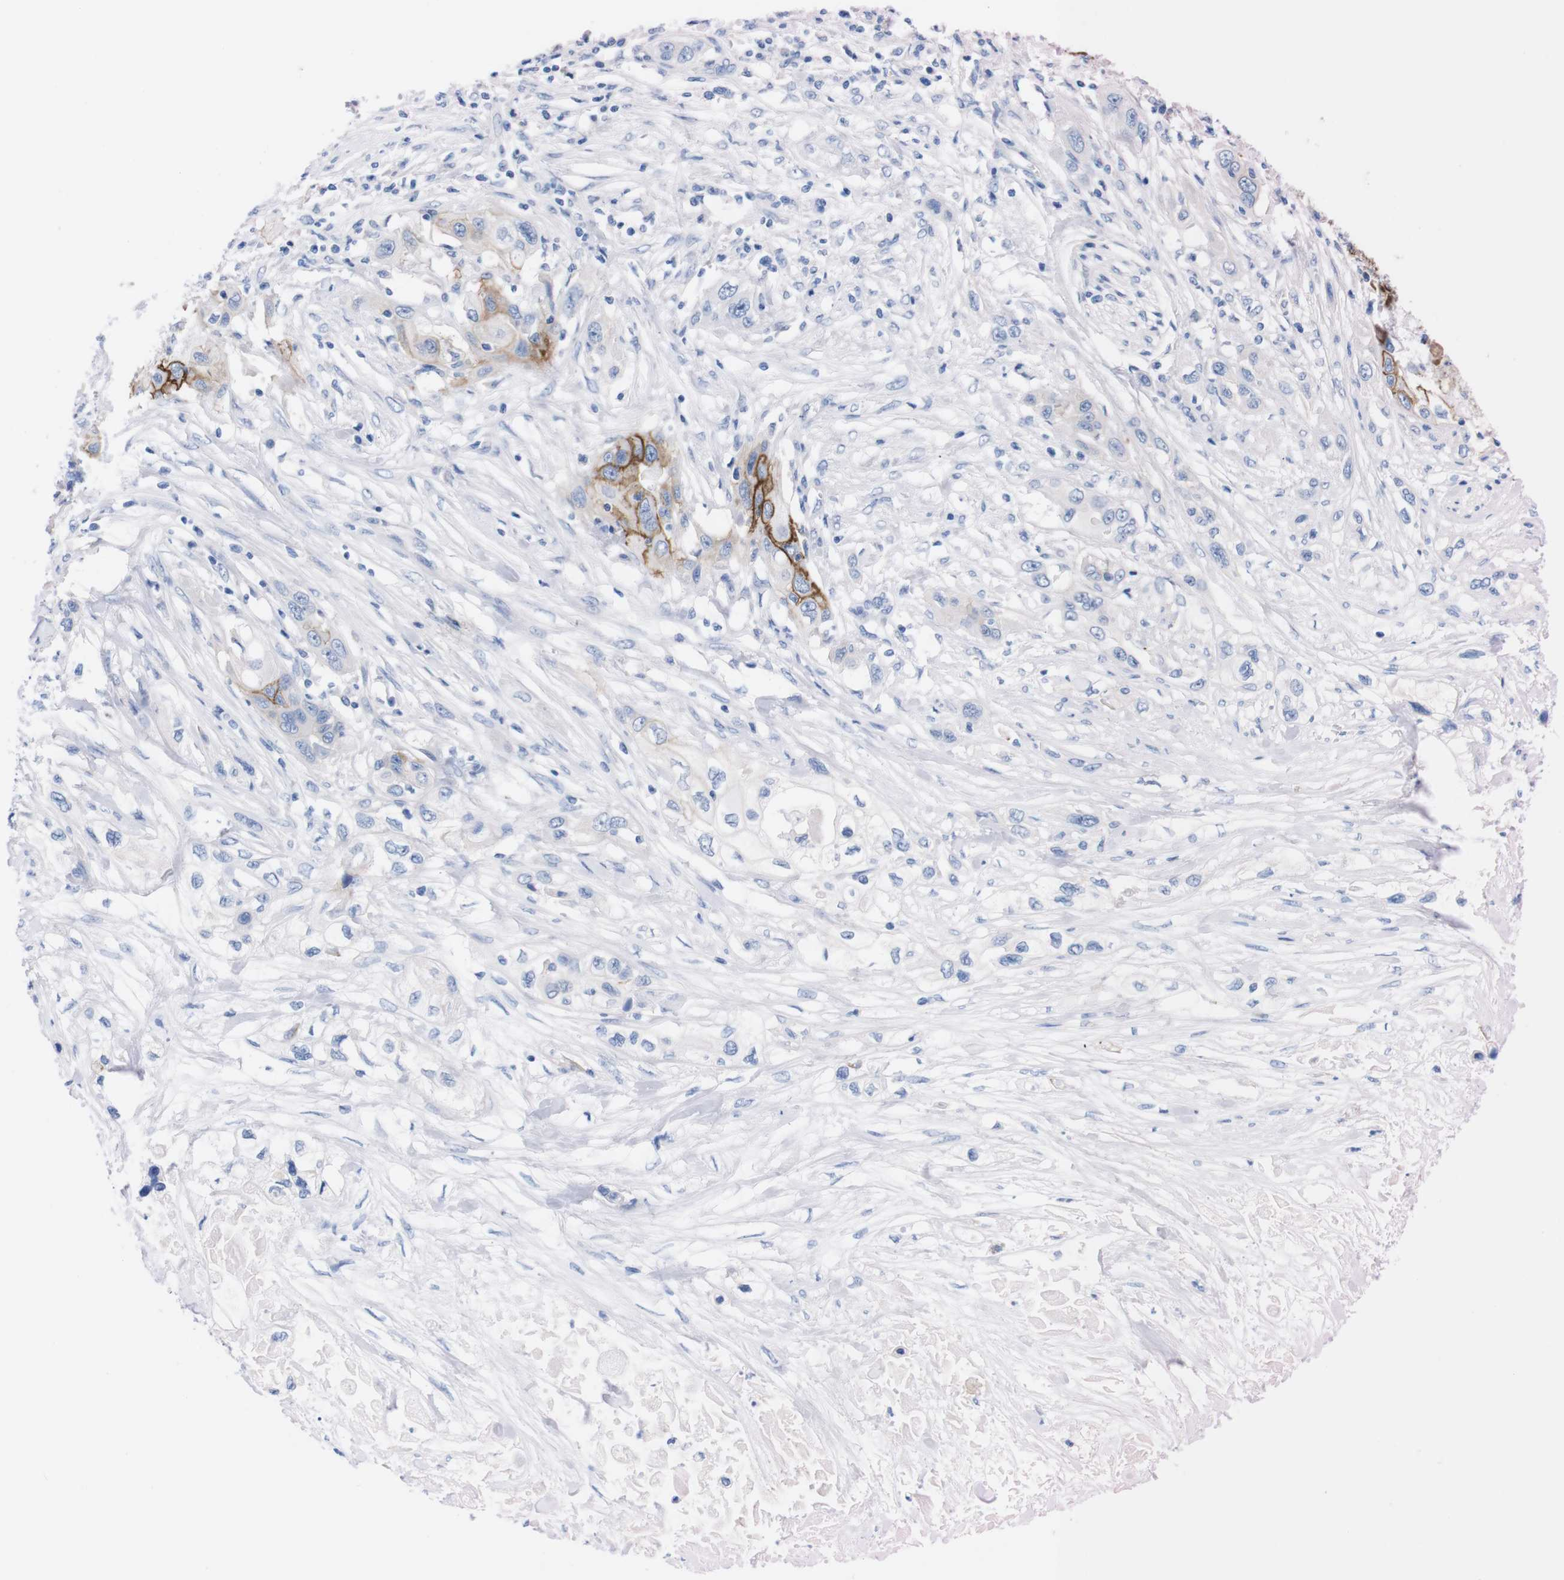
{"staining": {"intensity": "moderate", "quantity": "<25%", "location": "cytoplasmic/membranous"}, "tissue": "pancreatic cancer", "cell_type": "Tumor cells", "image_type": "cancer", "snomed": [{"axis": "morphology", "description": "Adenocarcinoma, NOS"}, {"axis": "topography", "description": "Pancreas"}], "caption": "A micrograph of pancreatic cancer stained for a protein shows moderate cytoplasmic/membranous brown staining in tumor cells. (IHC, brightfield microscopy, high magnification).", "gene": "TMEM243", "patient": {"sex": "female", "age": 70}}